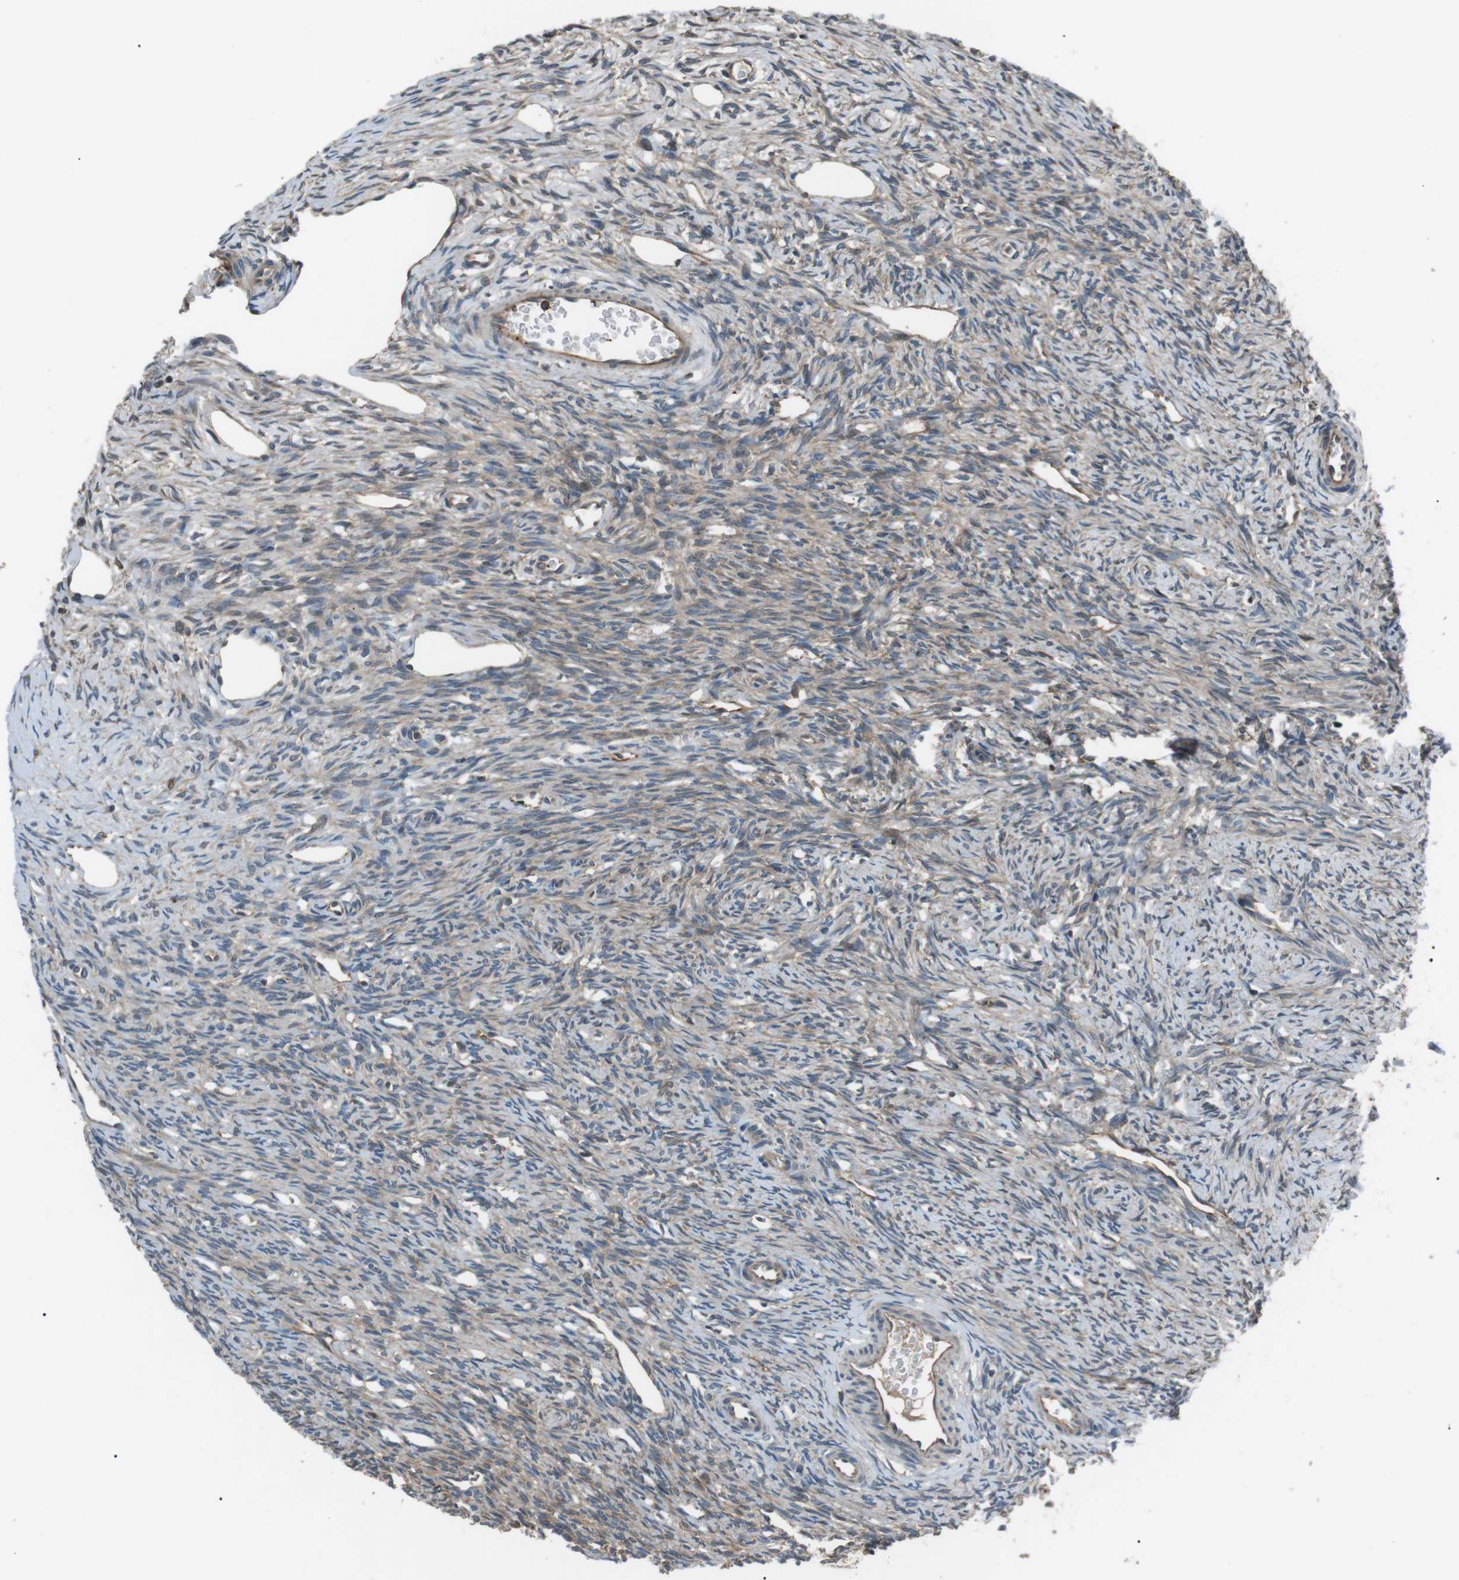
{"staining": {"intensity": "moderate", "quantity": ">75%", "location": "cytoplasmic/membranous"}, "tissue": "ovary", "cell_type": "Follicle cells", "image_type": "normal", "snomed": [{"axis": "morphology", "description": "Normal tissue, NOS"}, {"axis": "topography", "description": "Ovary"}], "caption": "Immunohistochemistry (DAB (3,3'-diaminobenzidine)) staining of unremarkable human ovary demonstrates moderate cytoplasmic/membranous protein positivity in approximately >75% of follicle cells. The protein of interest is shown in brown color, while the nuclei are stained blue.", "gene": "GPR161", "patient": {"sex": "female", "age": 33}}